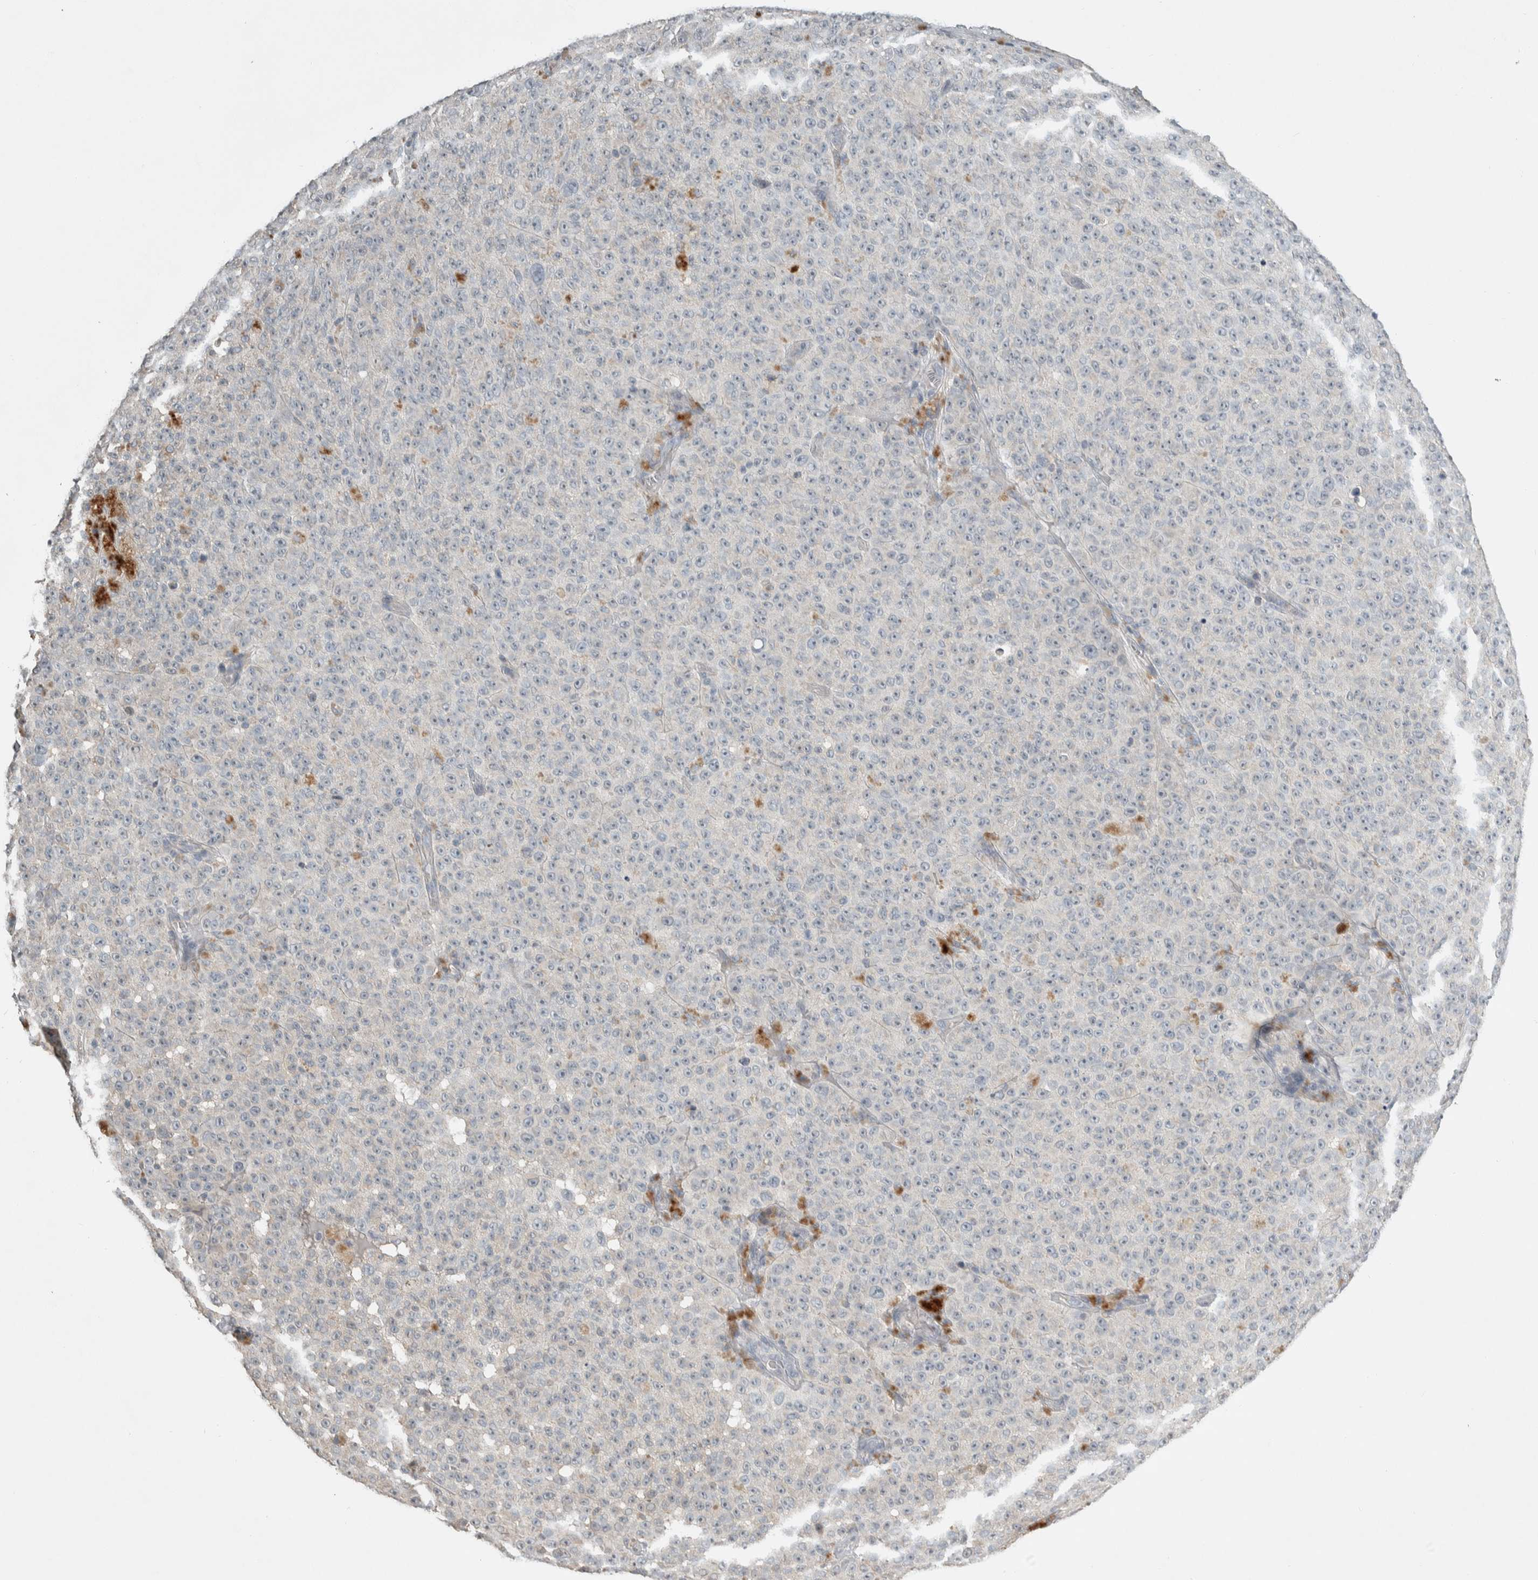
{"staining": {"intensity": "negative", "quantity": "none", "location": "none"}, "tissue": "melanoma", "cell_type": "Tumor cells", "image_type": "cancer", "snomed": [{"axis": "morphology", "description": "Malignant melanoma, NOS"}, {"axis": "topography", "description": "Skin"}], "caption": "Immunohistochemical staining of melanoma displays no significant expression in tumor cells.", "gene": "EIF3H", "patient": {"sex": "female", "age": 82}}